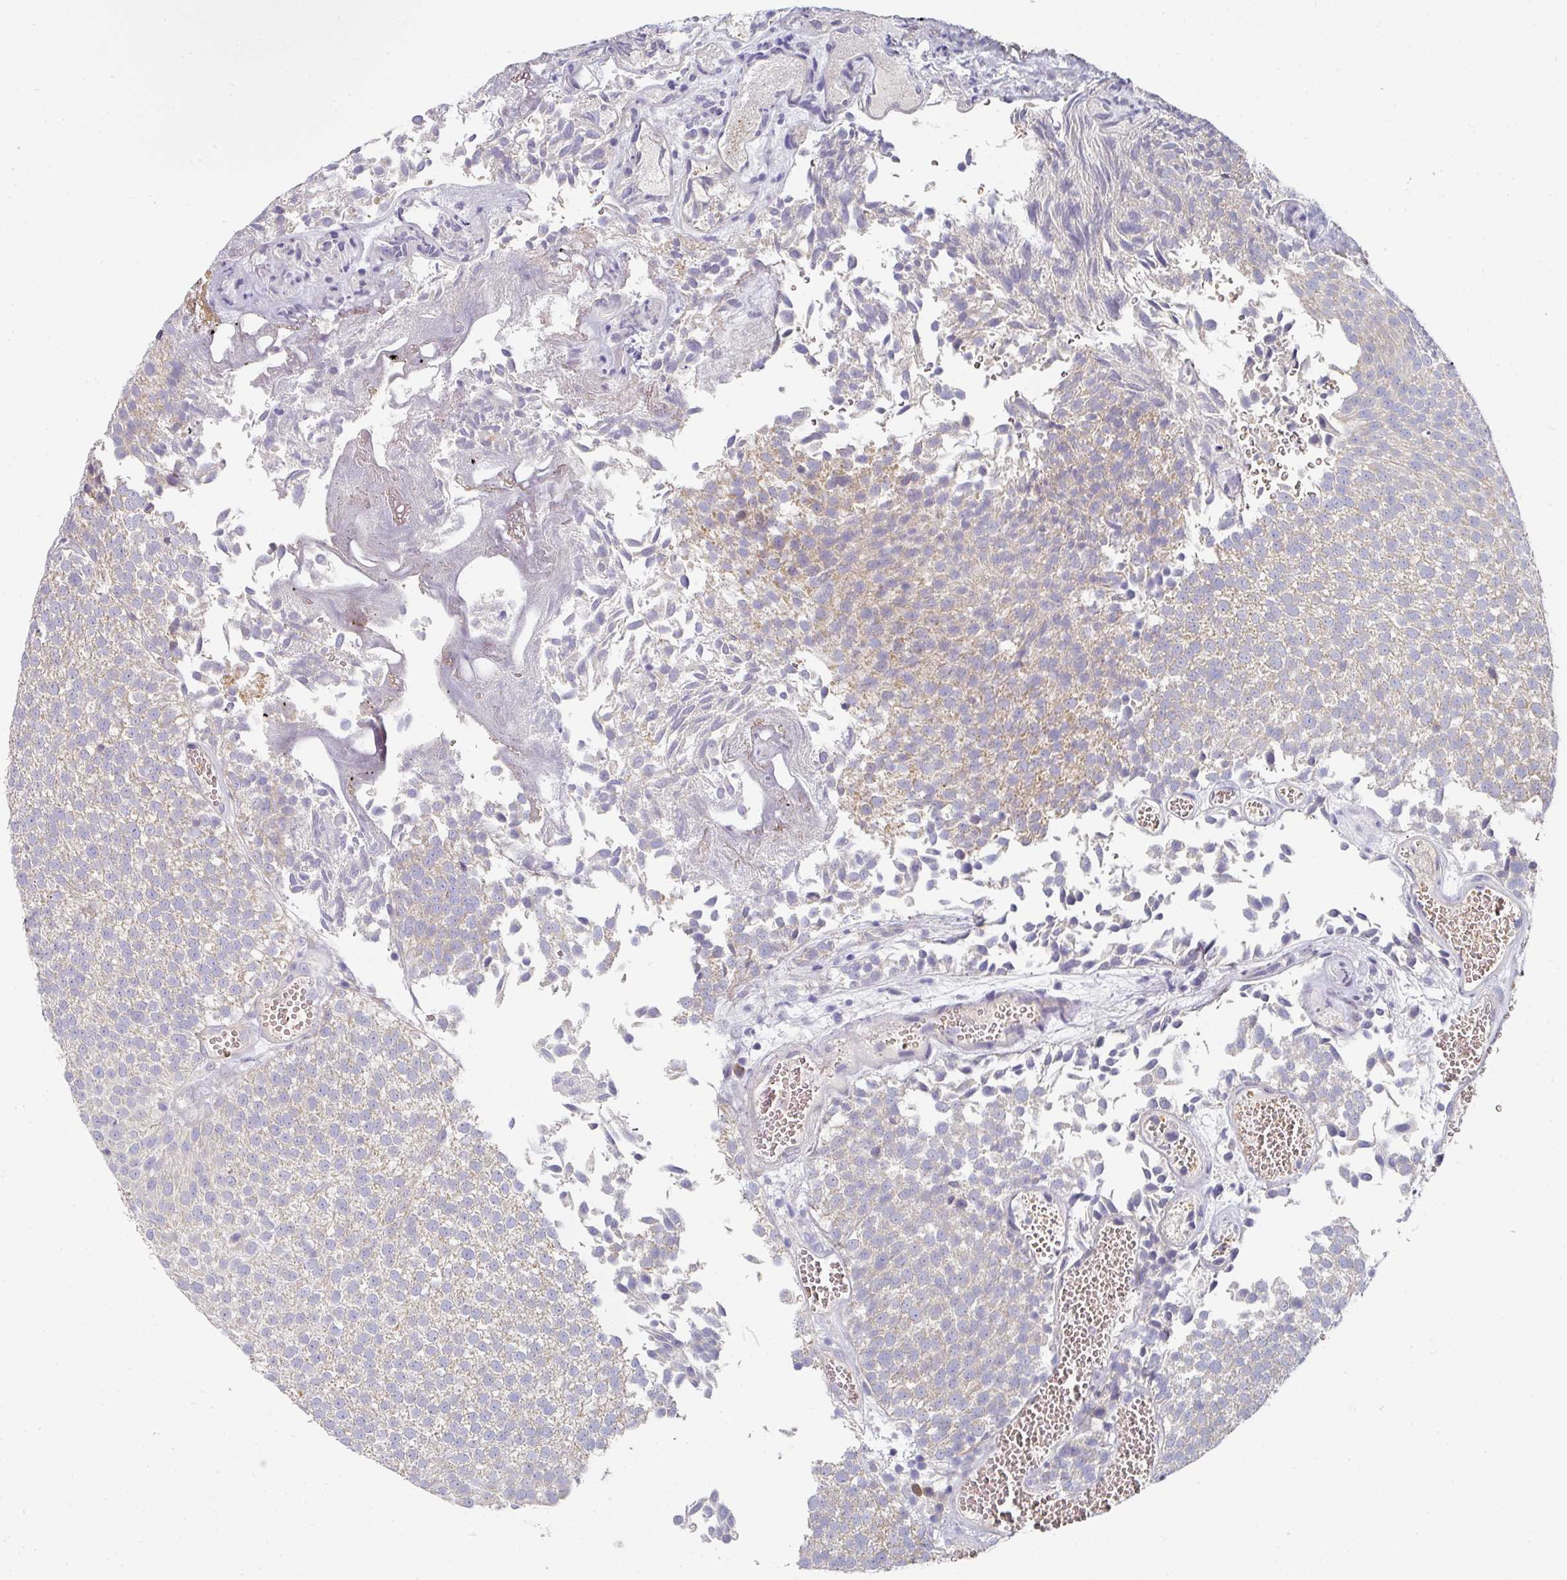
{"staining": {"intensity": "negative", "quantity": "none", "location": "none"}, "tissue": "urothelial cancer", "cell_type": "Tumor cells", "image_type": "cancer", "snomed": [{"axis": "morphology", "description": "Urothelial carcinoma, Low grade"}, {"axis": "topography", "description": "Urinary bladder"}], "caption": "This is a micrograph of IHC staining of low-grade urothelial carcinoma, which shows no positivity in tumor cells.", "gene": "PYROXD2", "patient": {"sex": "female", "age": 79}}